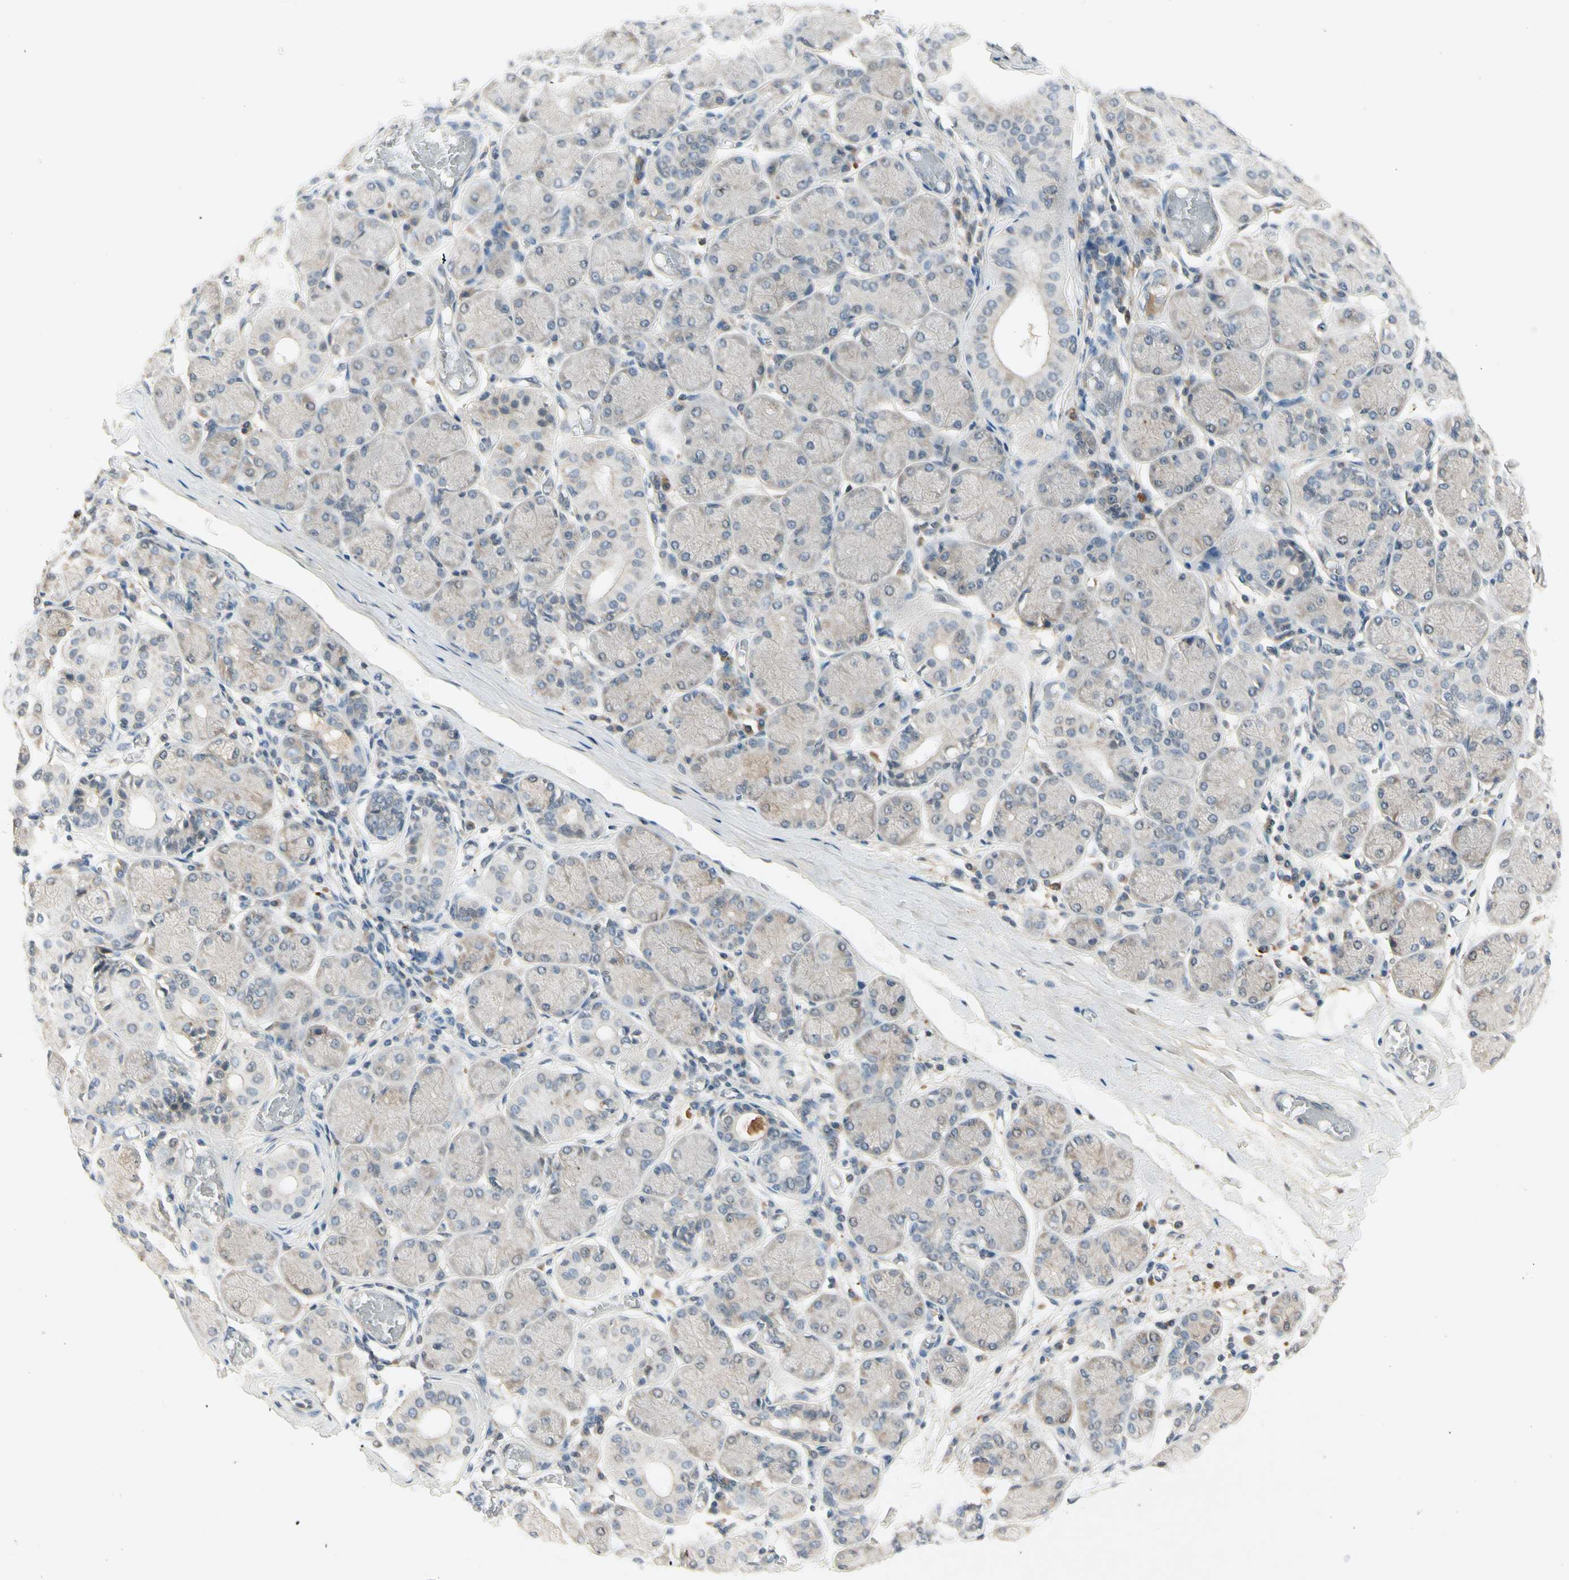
{"staining": {"intensity": "negative", "quantity": "none", "location": "none"}, "tissue": "salivary gland", "cell_type": "Glandular cells", "image_type": "normal", "snomed": [{"axis": "morphology", "description": "Normal tissue, NOS"}, {"axis": "topography", "description": "Salivary gland"}], "caption": "Immunohistochemistry (IHC) histopathology image of normal salivary gland: salivary gland stained with DAB reveals no significant protein positivity in glandular cells. (Stains: DAB IHC with hematoxylin counter stain, Microscopy: brightfield microscopy at high magnification).", "gene": "CCL4", "patient": {"sex": "female", "age": 24}}